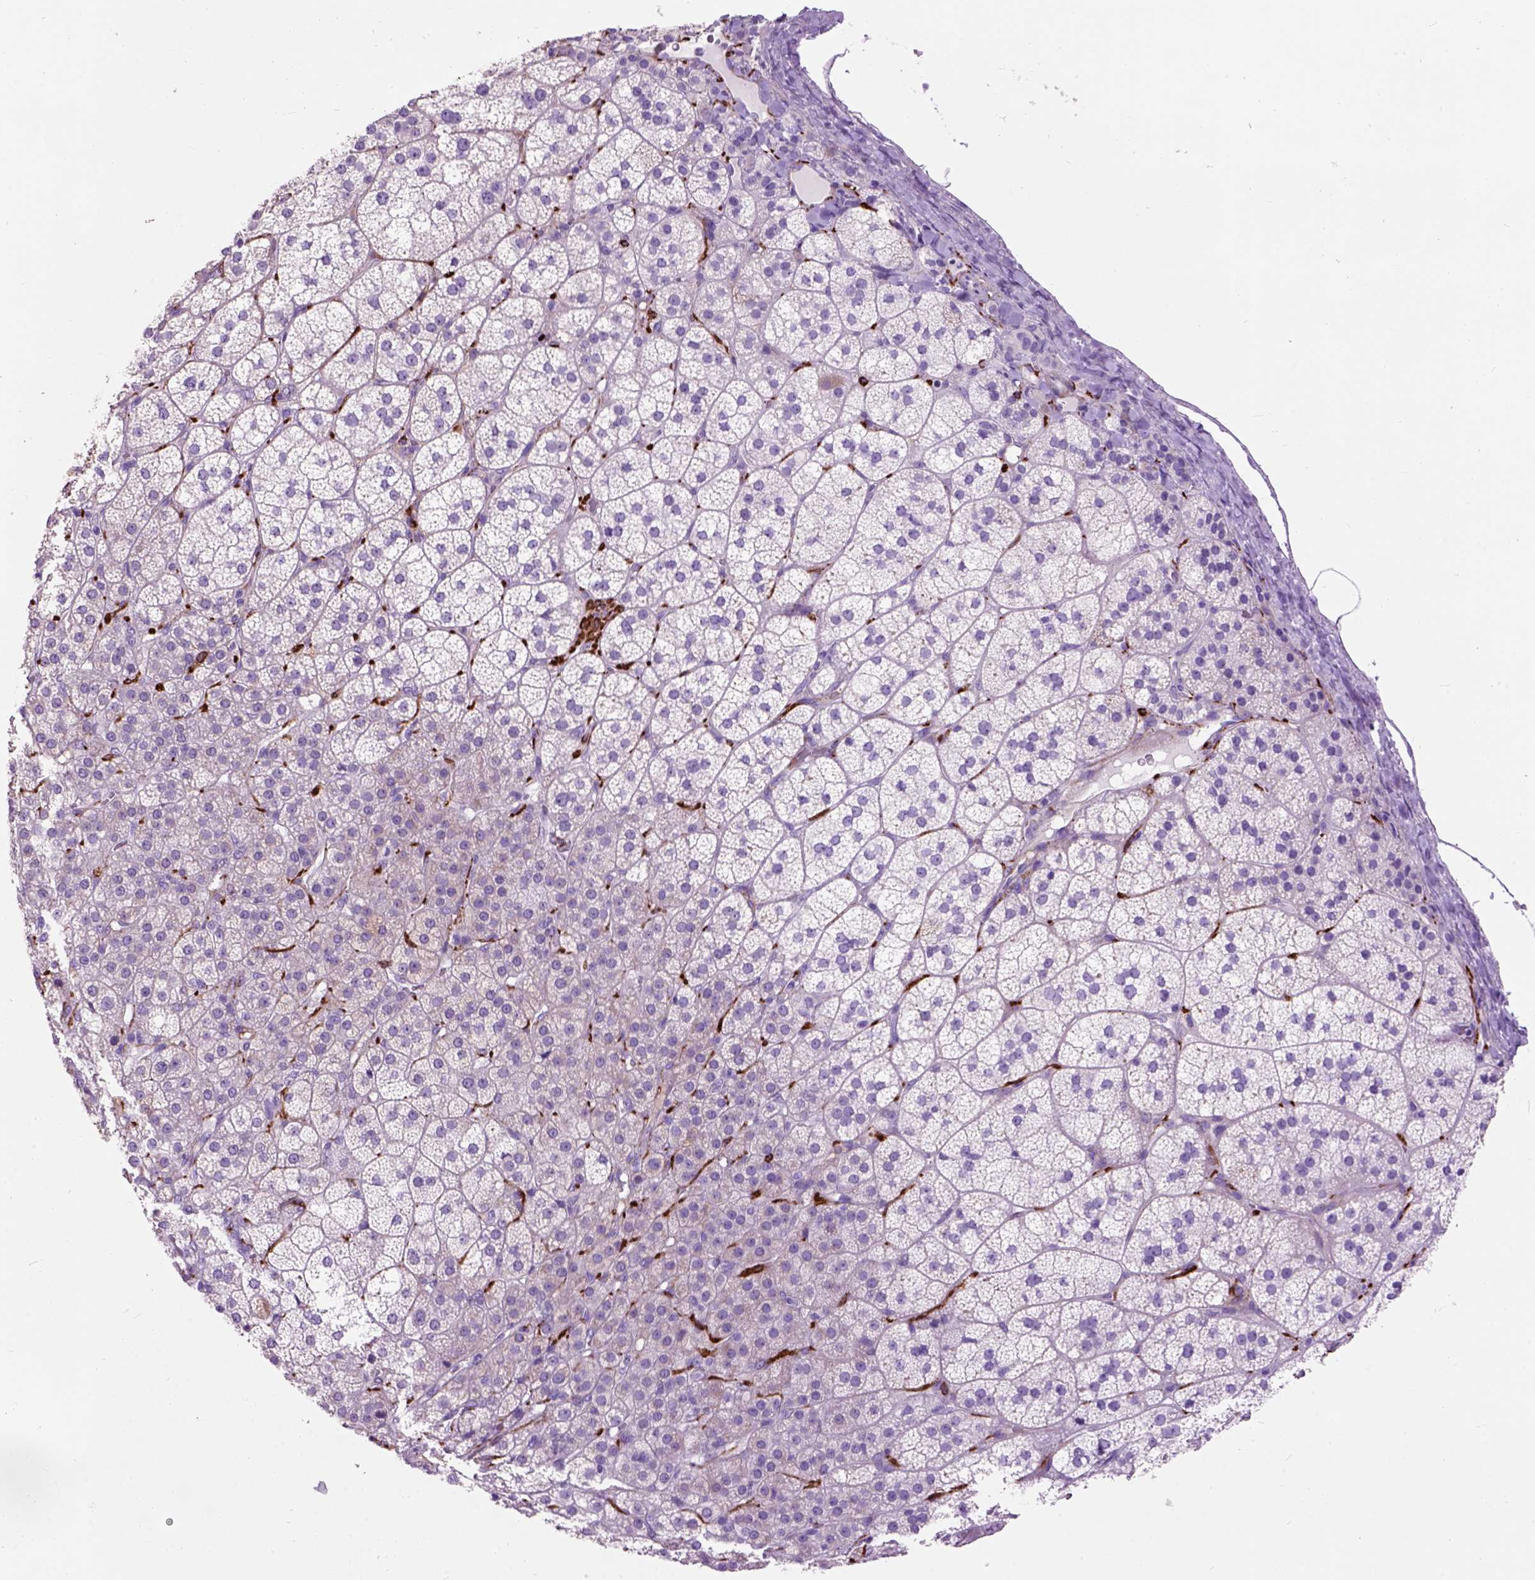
{"staining": {"intensity": "negative", "quantity": "none", "location": "none"}, "tissue": "adrenal gland", "cell_type": "Glandular cells", "image_type": "normal", "snomed": [{"axis": "morphology", "description": "Normal tissue, NOS"}, {"axis": "topography", "description": "Adrenal gland"}], "caption": "Adrenal gland was stained to show a protein in brown. There is no significant expression in glandular cells. (Stains: DAB immunohistochemistry with hematoxylin counter stain, Microscopy: brightfield microscopy at high magnification).", "gene": "MAPT", "patient": {"sex": "female", "age": 60}}